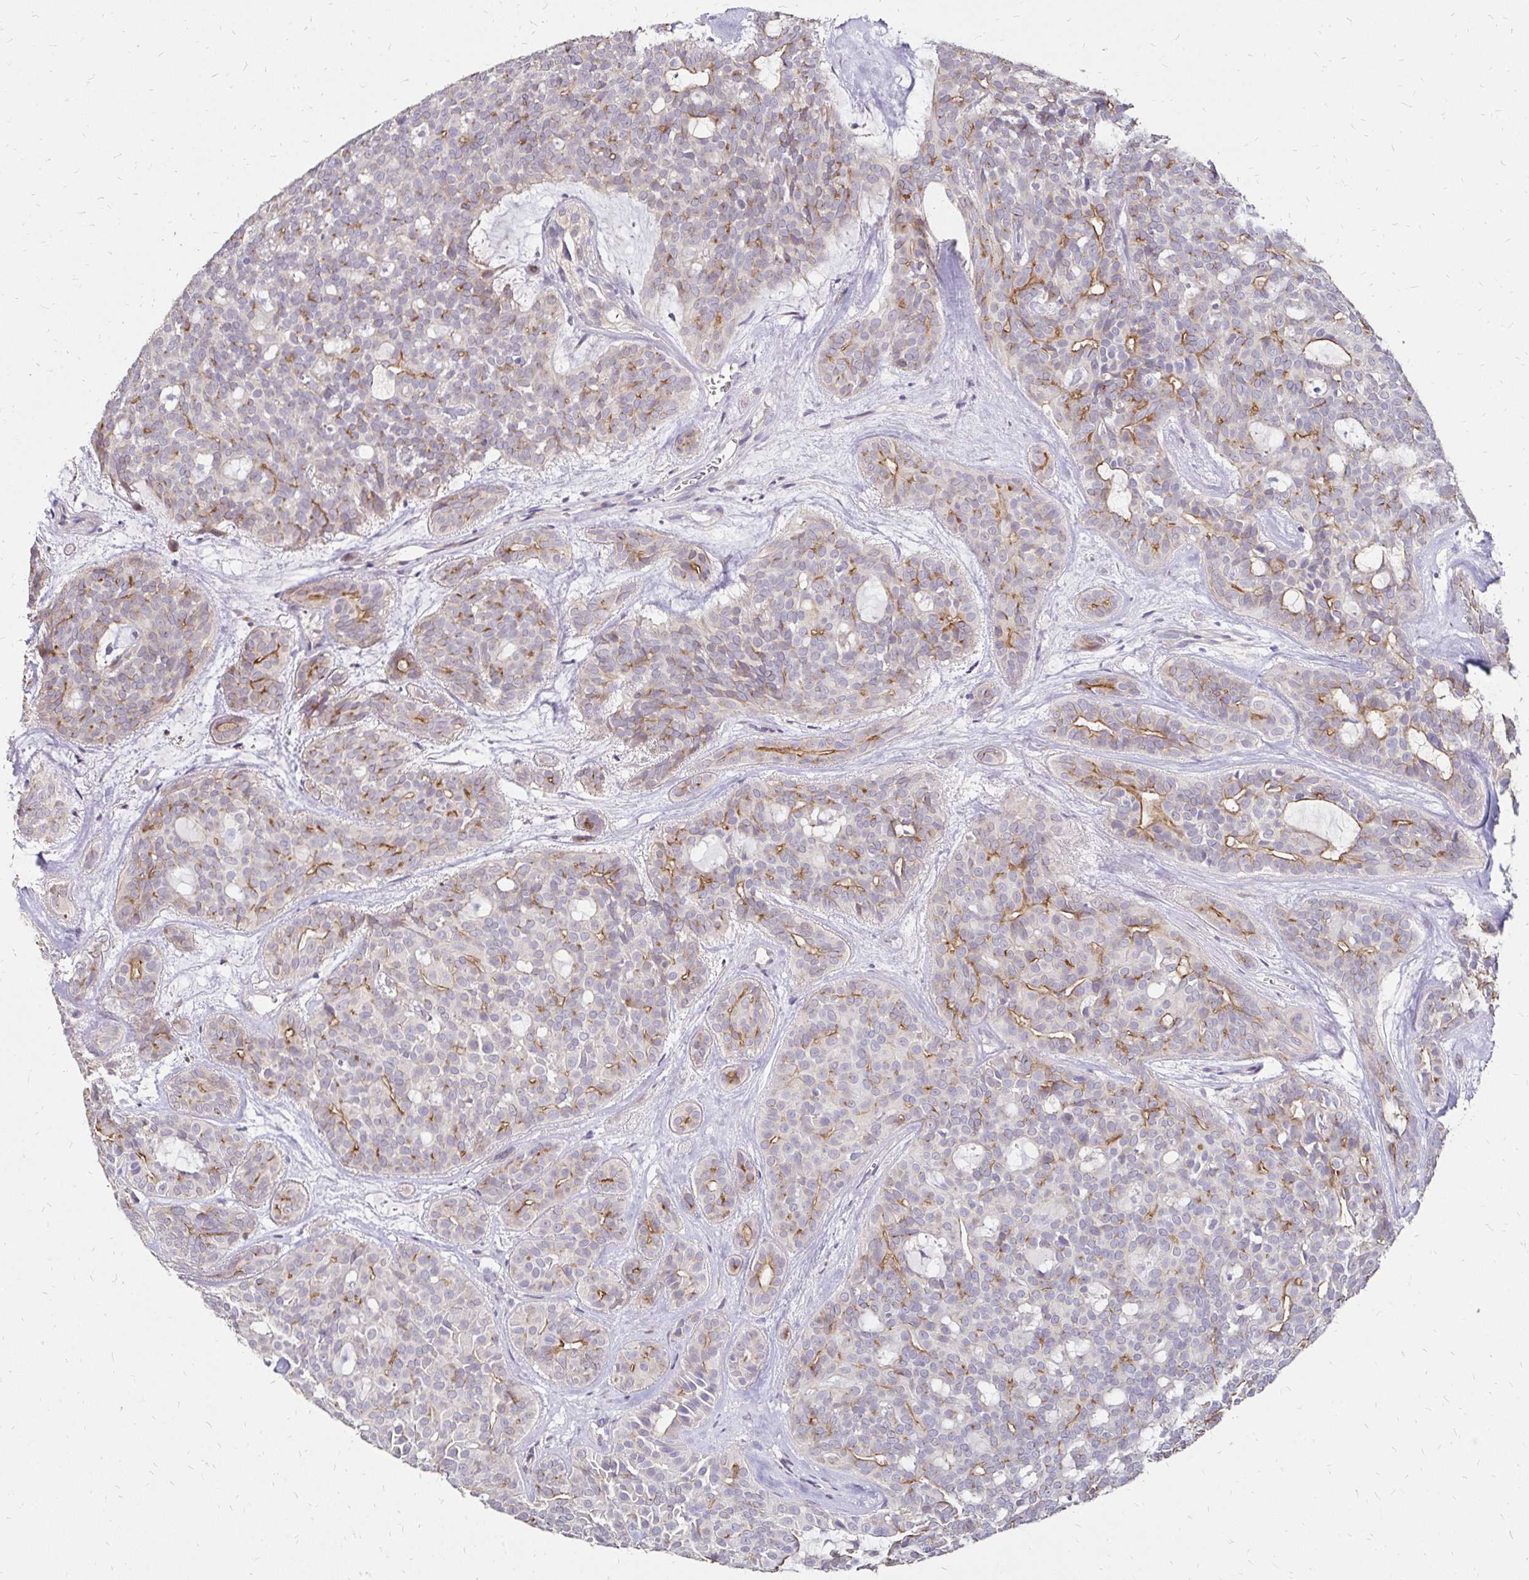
{"staining": {"intensity": "moderate", "quantity": "25%-75%", "location": "cytoplasmic/membranous"}, "tissue": "head and neck cancer", "cell_type": "Tumor cells", "image_type": "cancer", "snomed": [{"axis": "morphology", "description": "Adenocarcinoma, NOS"}, {"axis": "topography", "description": "Head-Neck"}], "caption": "A photomicrograph of head and neck cancer (adenocarcinoma) stained for a protein demonstrates moderate cytoplasmic/membranous brown staining in tumor cells. Nuclei are stained in blue.", "gene": "PRIMA1", "patient": {"sex": "male", "age": 66}}